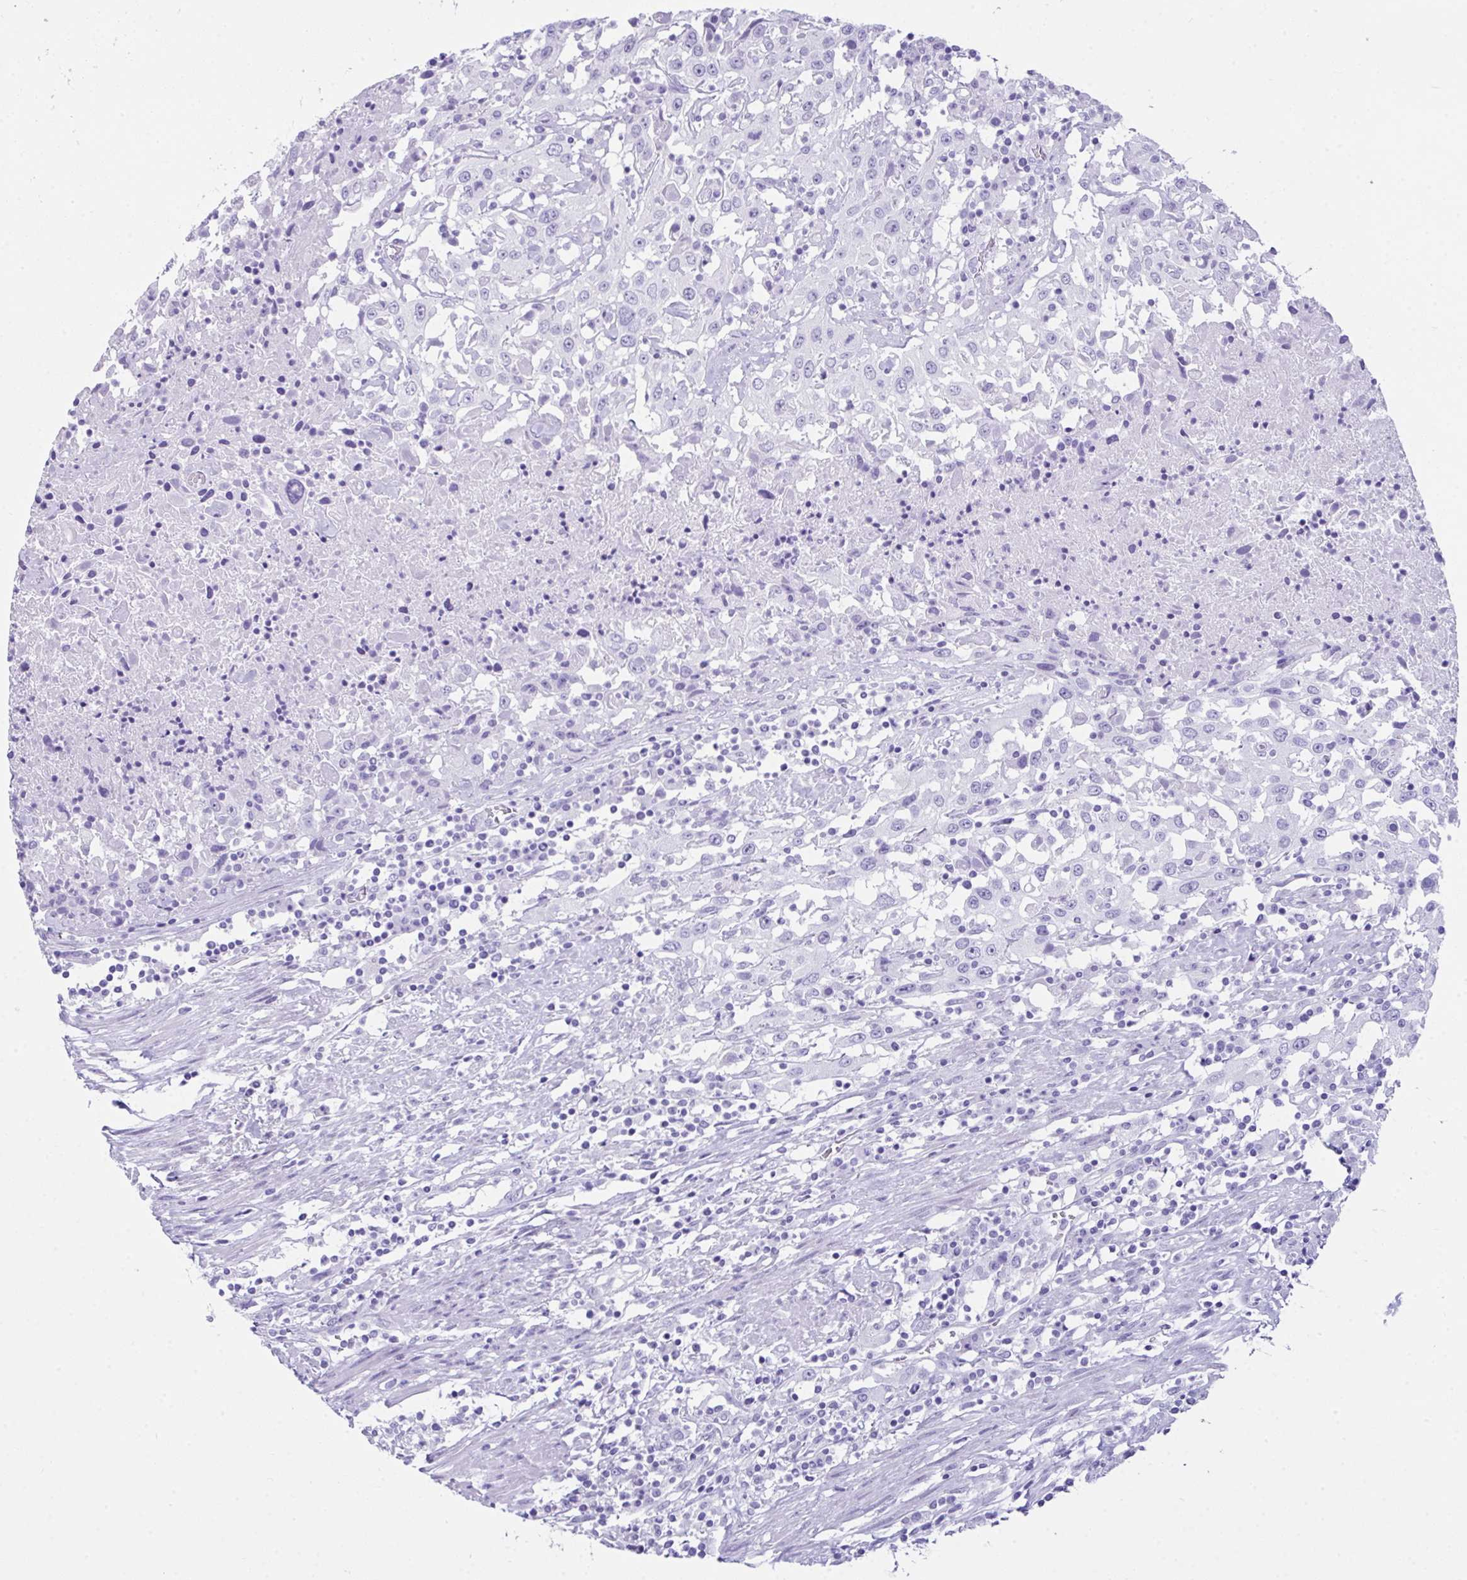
{"staining": {"intensity": "negative", "quantity": "none", "location": "none"}, "tissue": "urothelial cancer", "cell_type": "Tumor cells", "image_type": "cancer", "snomed": [{"axis": "morphology", "description": "Urothelial carcinoma, High grade"}, {"axis": "topography", "description": "Urinary bladder"}], "caption": "High-grade urothelial carcinoma was stained to show a protein in brown. There is no significant expression in tumor cells.", "gene": "LGALS4", "patient": {"sex": "male", "age": 61}}